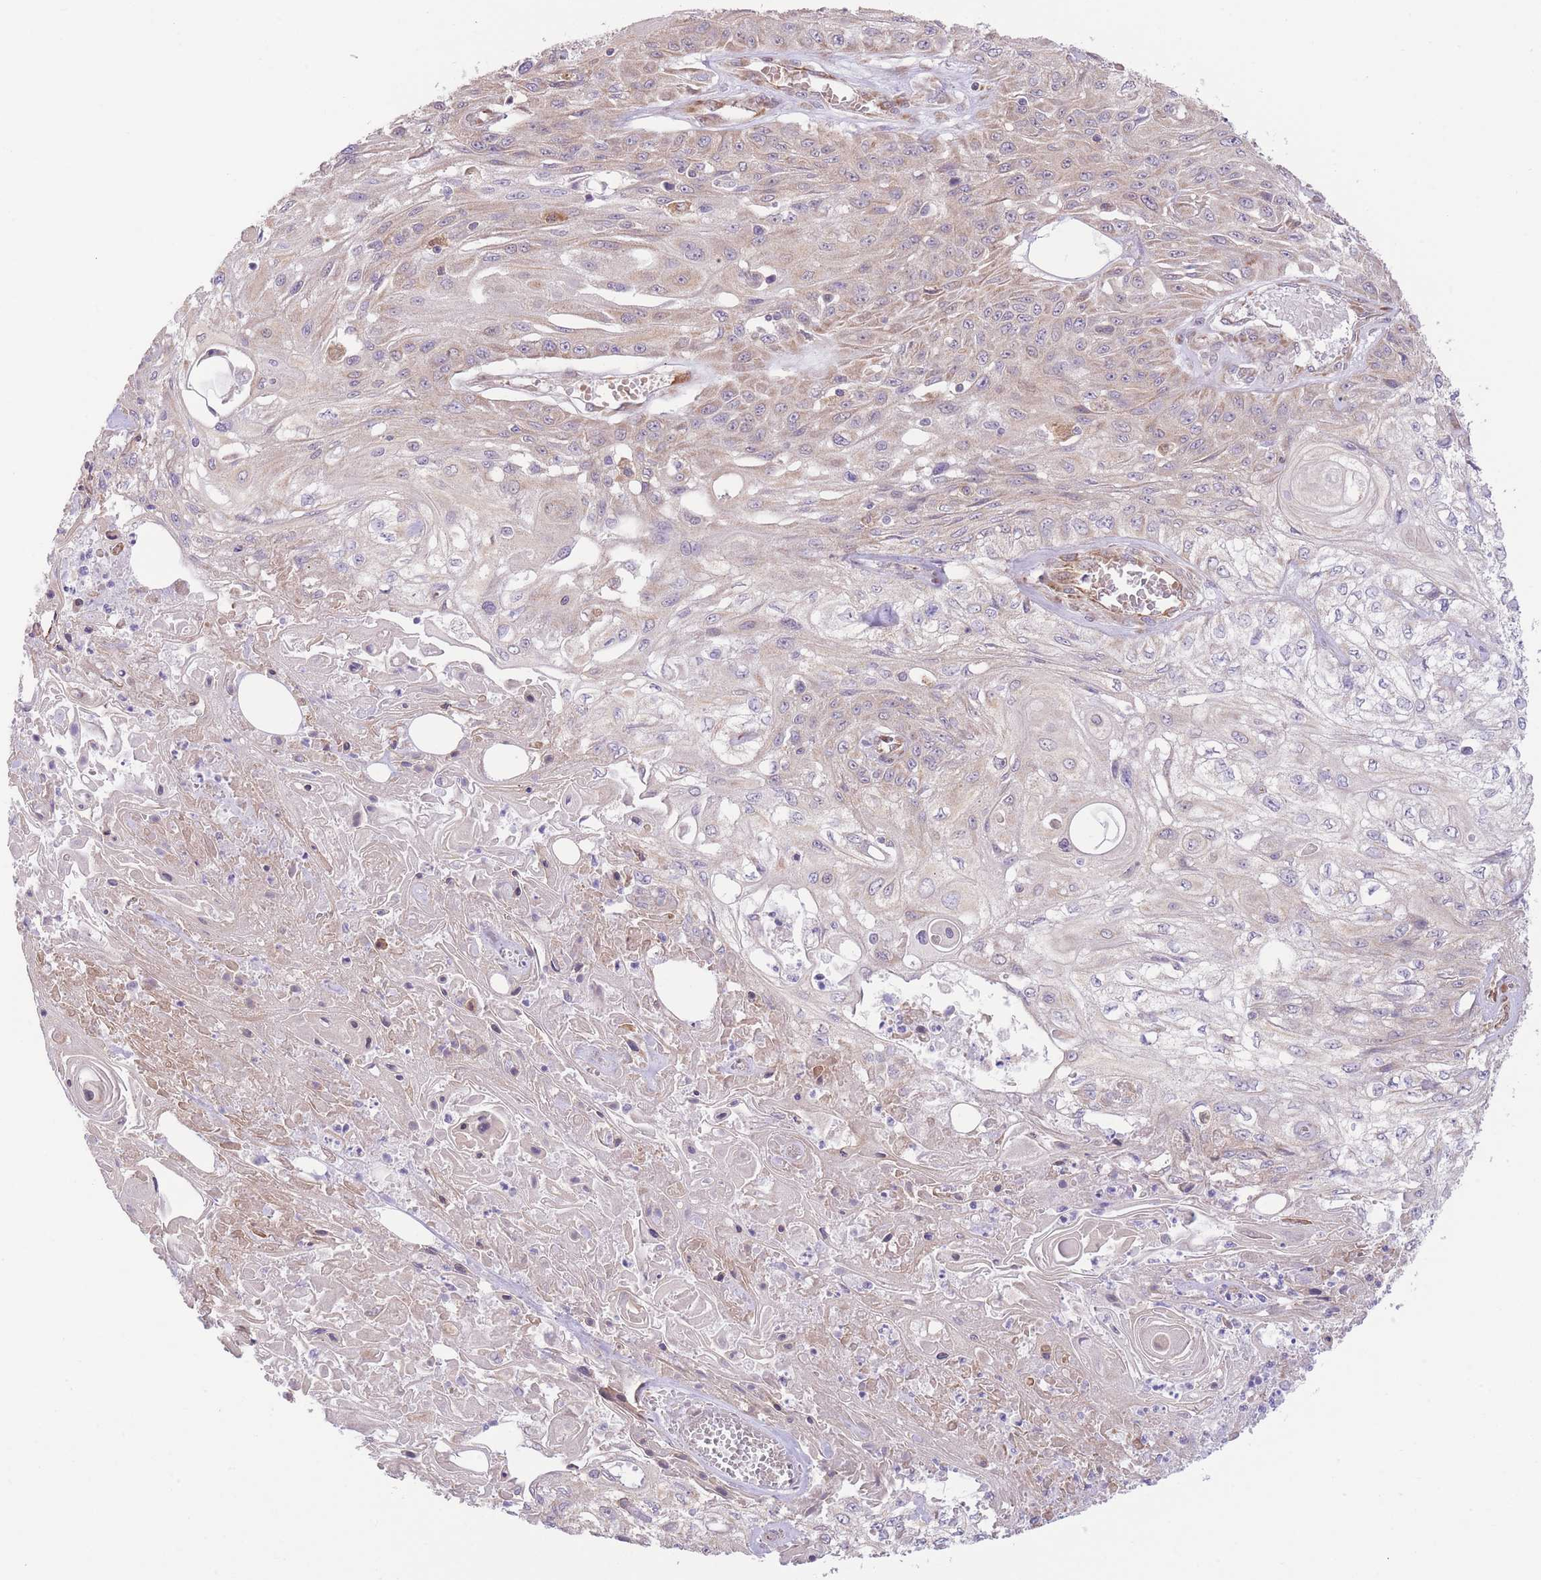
{"staining": {"intensity": "weak", "quantity": "25%-75%", "location": "cytoplasmic/membranous"}, "tissue": "skin cancer", "cell_type": "Tumor cells", "image_type": "cancer", "snomed": [{"axis": "morphology", "description": "Squamous cell carcinoma, NOS"}, {"axis": "morphology", "description": "Squamous cell carcinoma, metastatic, NOS"}, {"axis": "topography", "description": "Skin"}, {"axis": "topography", "description": "Lymph node"}], "caption": "Immunohistochemical staining of skin squamous cell carcinoma exhibits weak cytoplasmic/membranous protein expression in approximately 25%-75% of tumor cells.", "gene": "BOLA2B", "patient": {"sex": "male", "age": 75}}